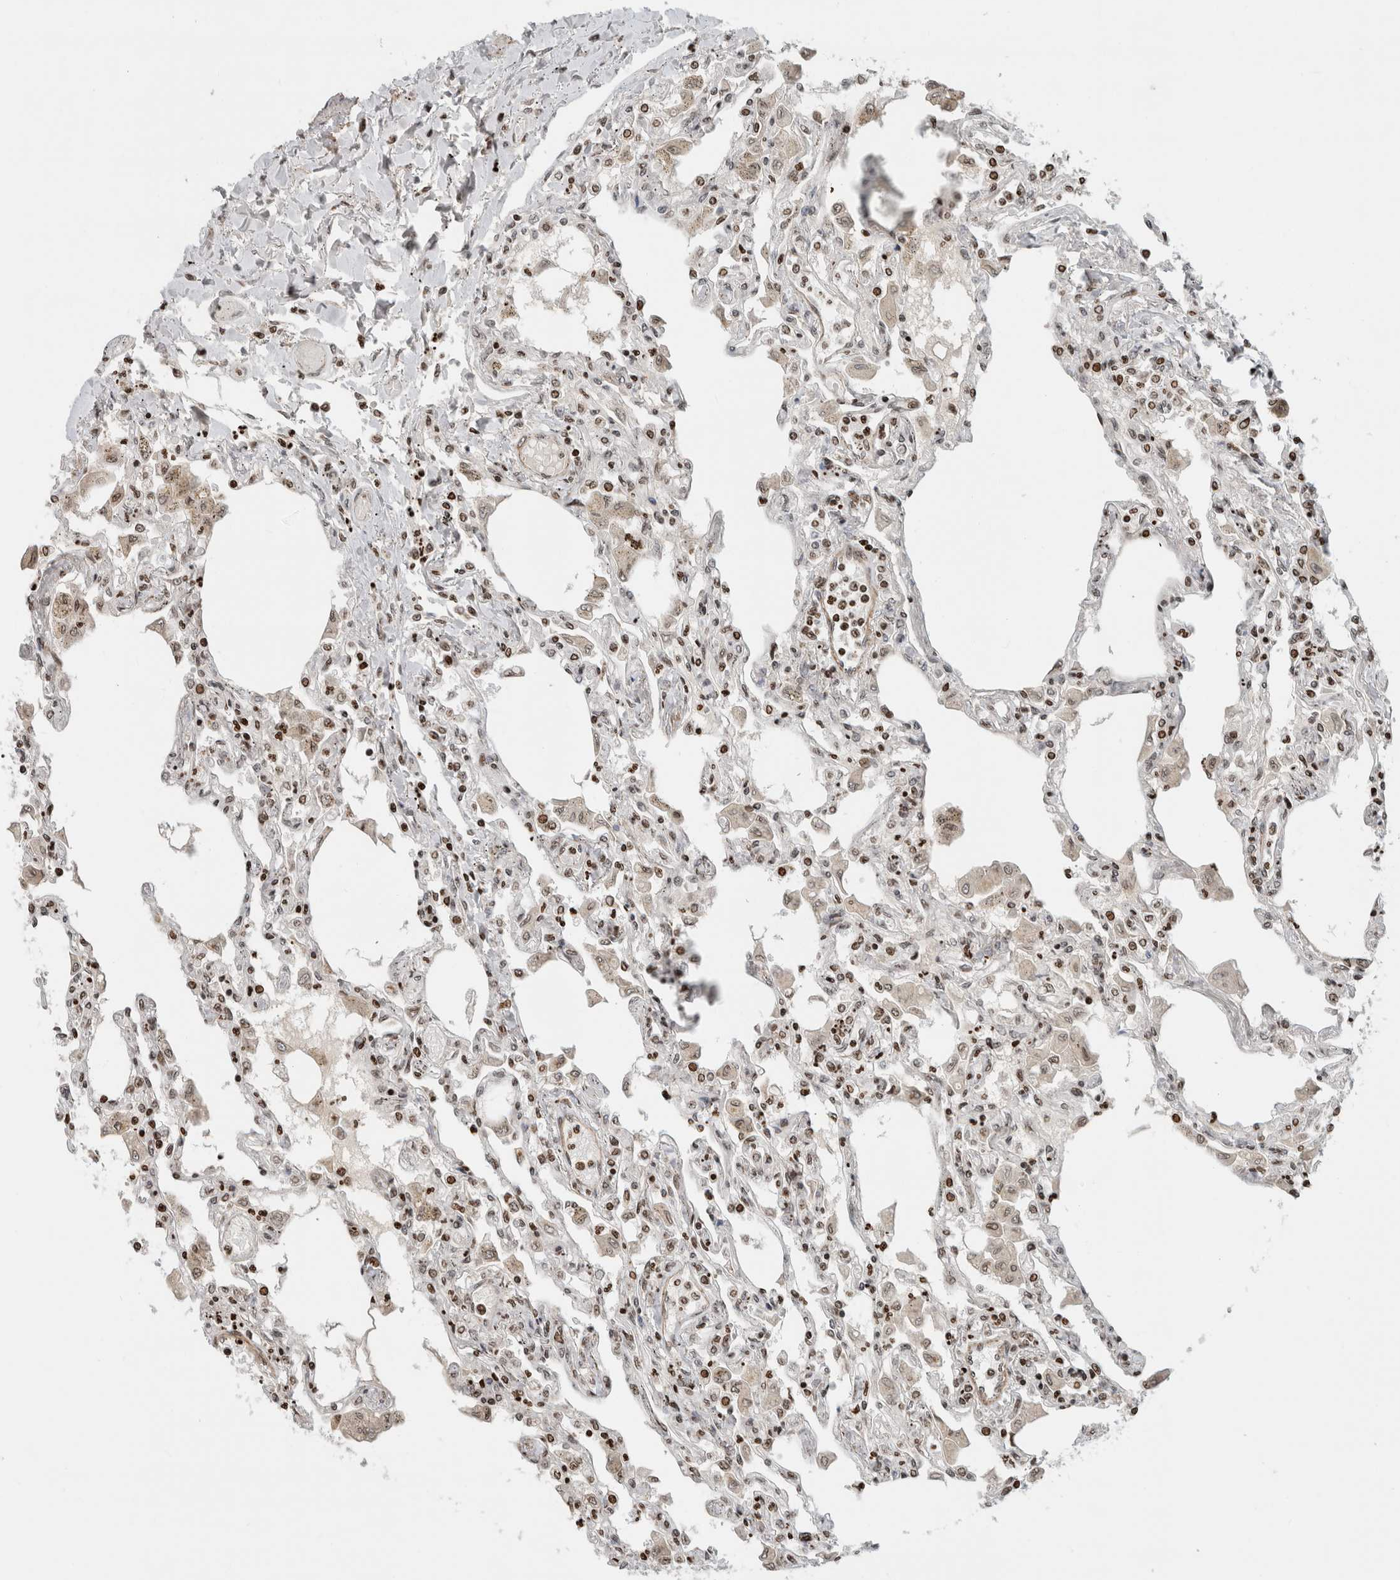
{"staining": {"intensity": "moderate", "quantity": ">75%", "location": "nuclear"}, "tissue": "lung", "cell_type": "Alveolar cells", "image_type": "normal", "snomed": [{"axis": "morphology", "description": "Normal tissue, NOS"}, {"axis": "topography", "description": "Bronchus"}, {"axis": "topography", "description": "Lung"}], "caption": "Alveolar cells display medium levels of moderate nuclear staining in approximately >75% of cells in unremarkable lung. (DAB (3,3'-diaminobenzidine) = brown stain, brightfield microscopy at high magnification).", "gene": "GINS4", "patient": {"sex": "female", "age": 49}}